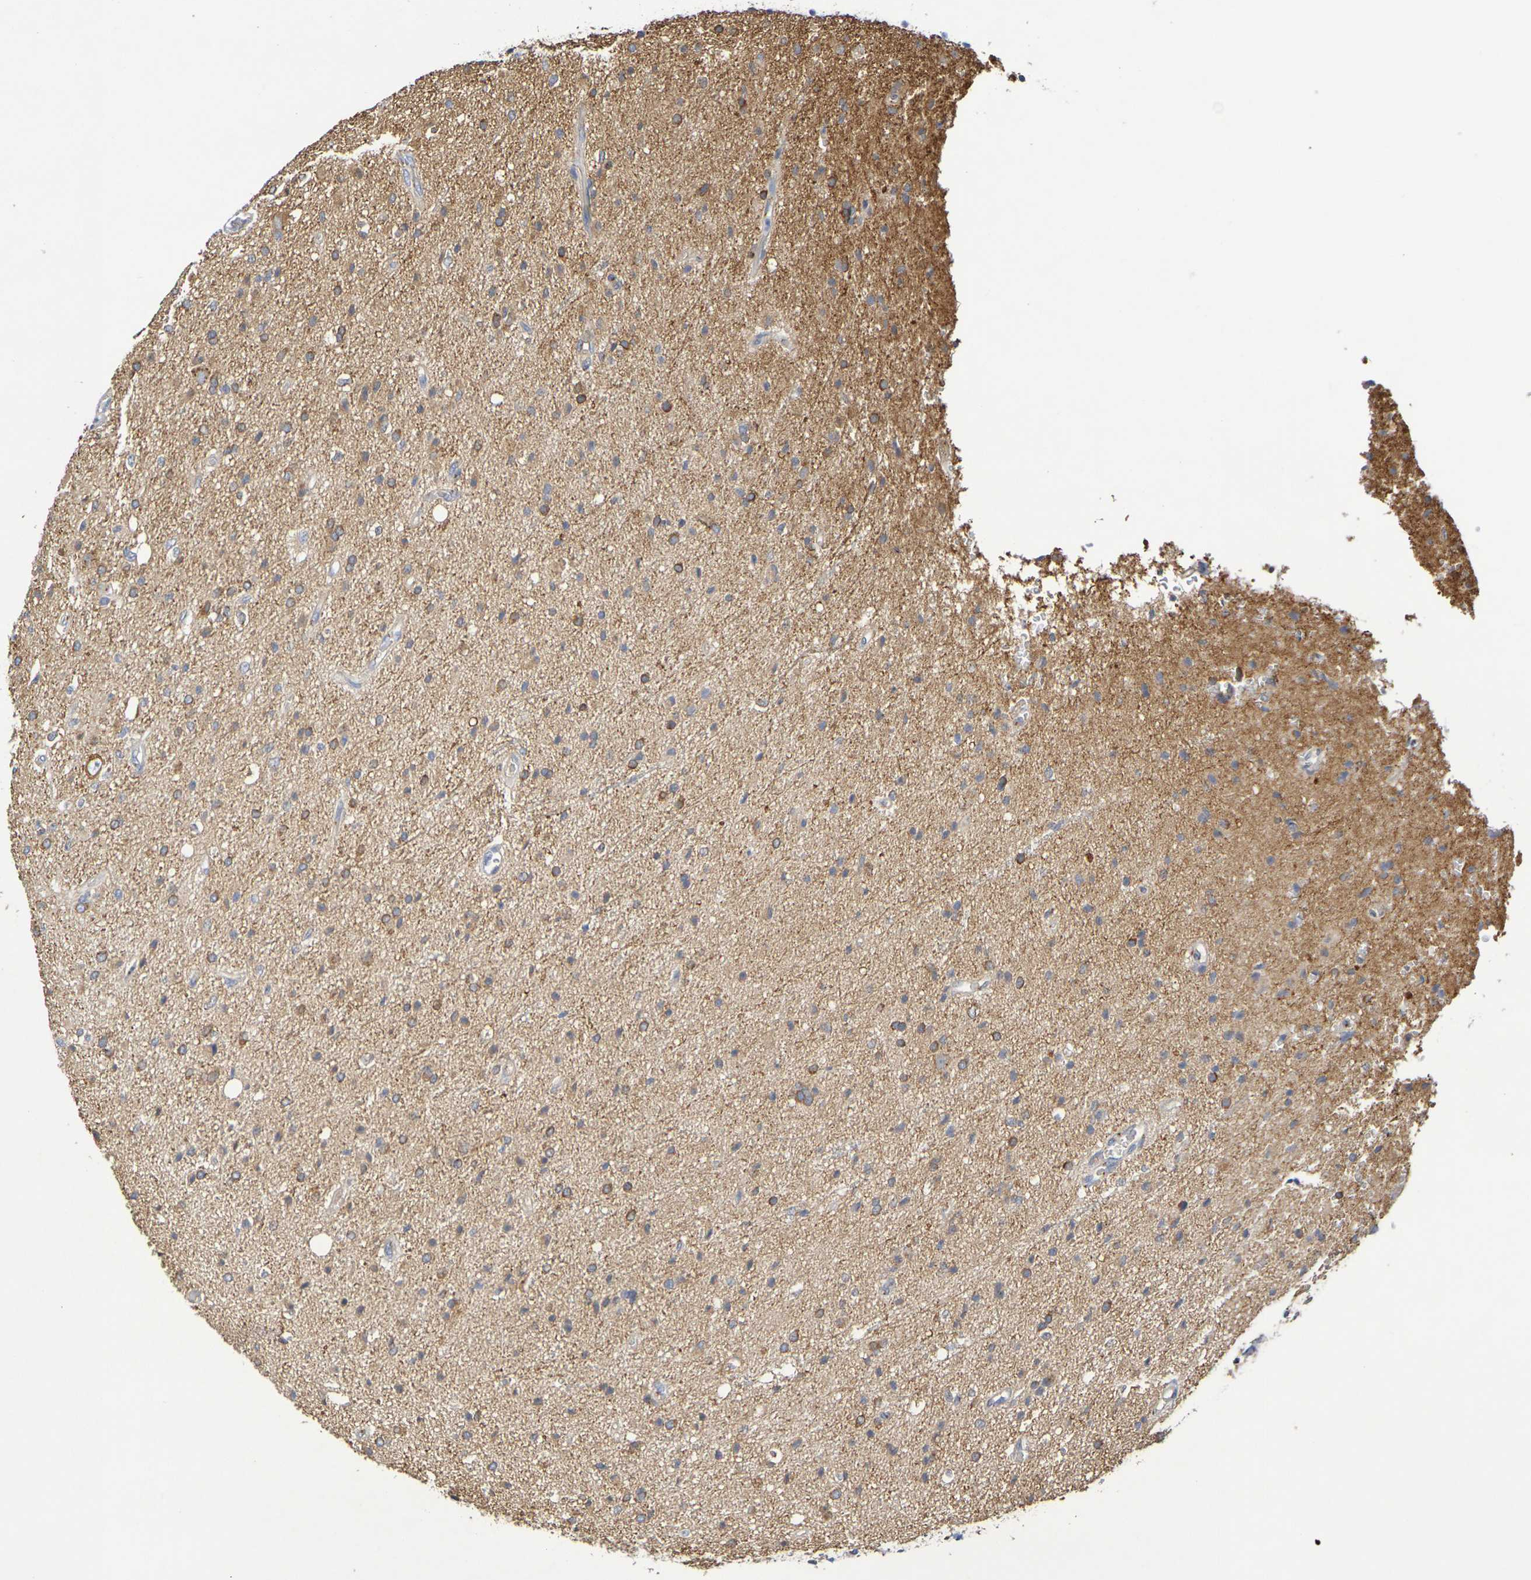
{"staining": {"intensity": "moderate", "quantity": ">75%", "location": "cytoplasmic/membranous"}, "tissue": "glioma", "cell_type": "Tumor cells", "image_type": "cancer", "snomed": [{"axis": "morphology", "description": "Glioma, malignant, High grade"}, {"axis": "topography", "description": "Brain"}], "caption": "An immunohistochemistry (IHC) micrograph of tumor tissue is shown. Protein staining in brown shows moderate cytoplasmic/membranous positivity in glioma within tumor cells.", "gene": "DCP2", "patient": {"sex": "male", "age": 47}}